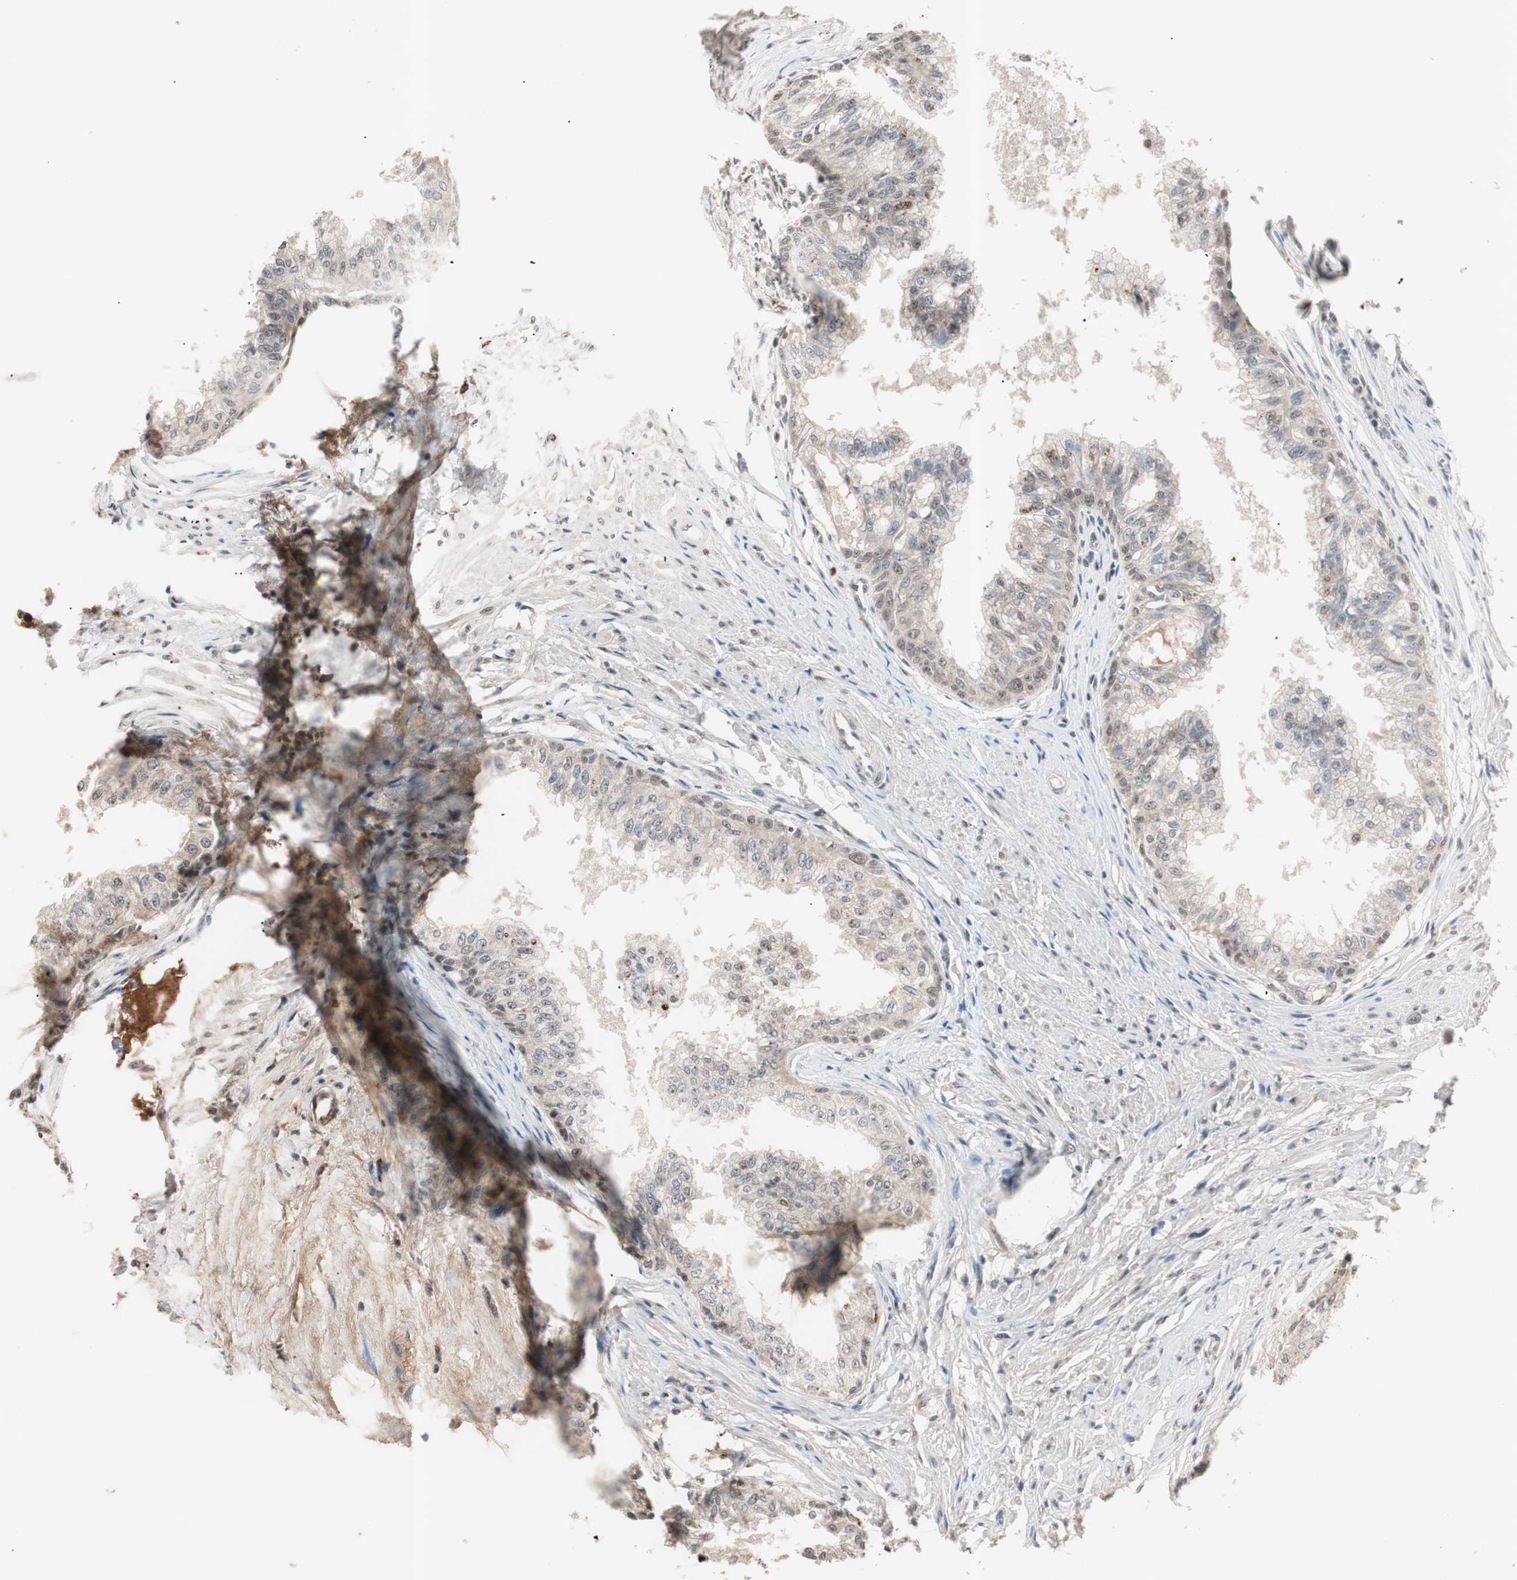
{"staining": {"intensity": "weak", "quantity": "<25%", "location": "nuclear"}, "tissue": "prostate", "cell_type": "Glandular cells", "image_type": "normal", "snomed": [{"axis": "morphology", "description": "Normal tissue, NOS"}, {"axis": "topography", "description": "Prostate"}, {"axis": "topography", "description": "Seminal veicle"}], "caption": "High power microscopy photomicrograph of an IHC image of normal prostate, revealing no significant staining in glandular cells.", "gene": "NFRKB", "patient": {"sex": "male", "age": 60}}